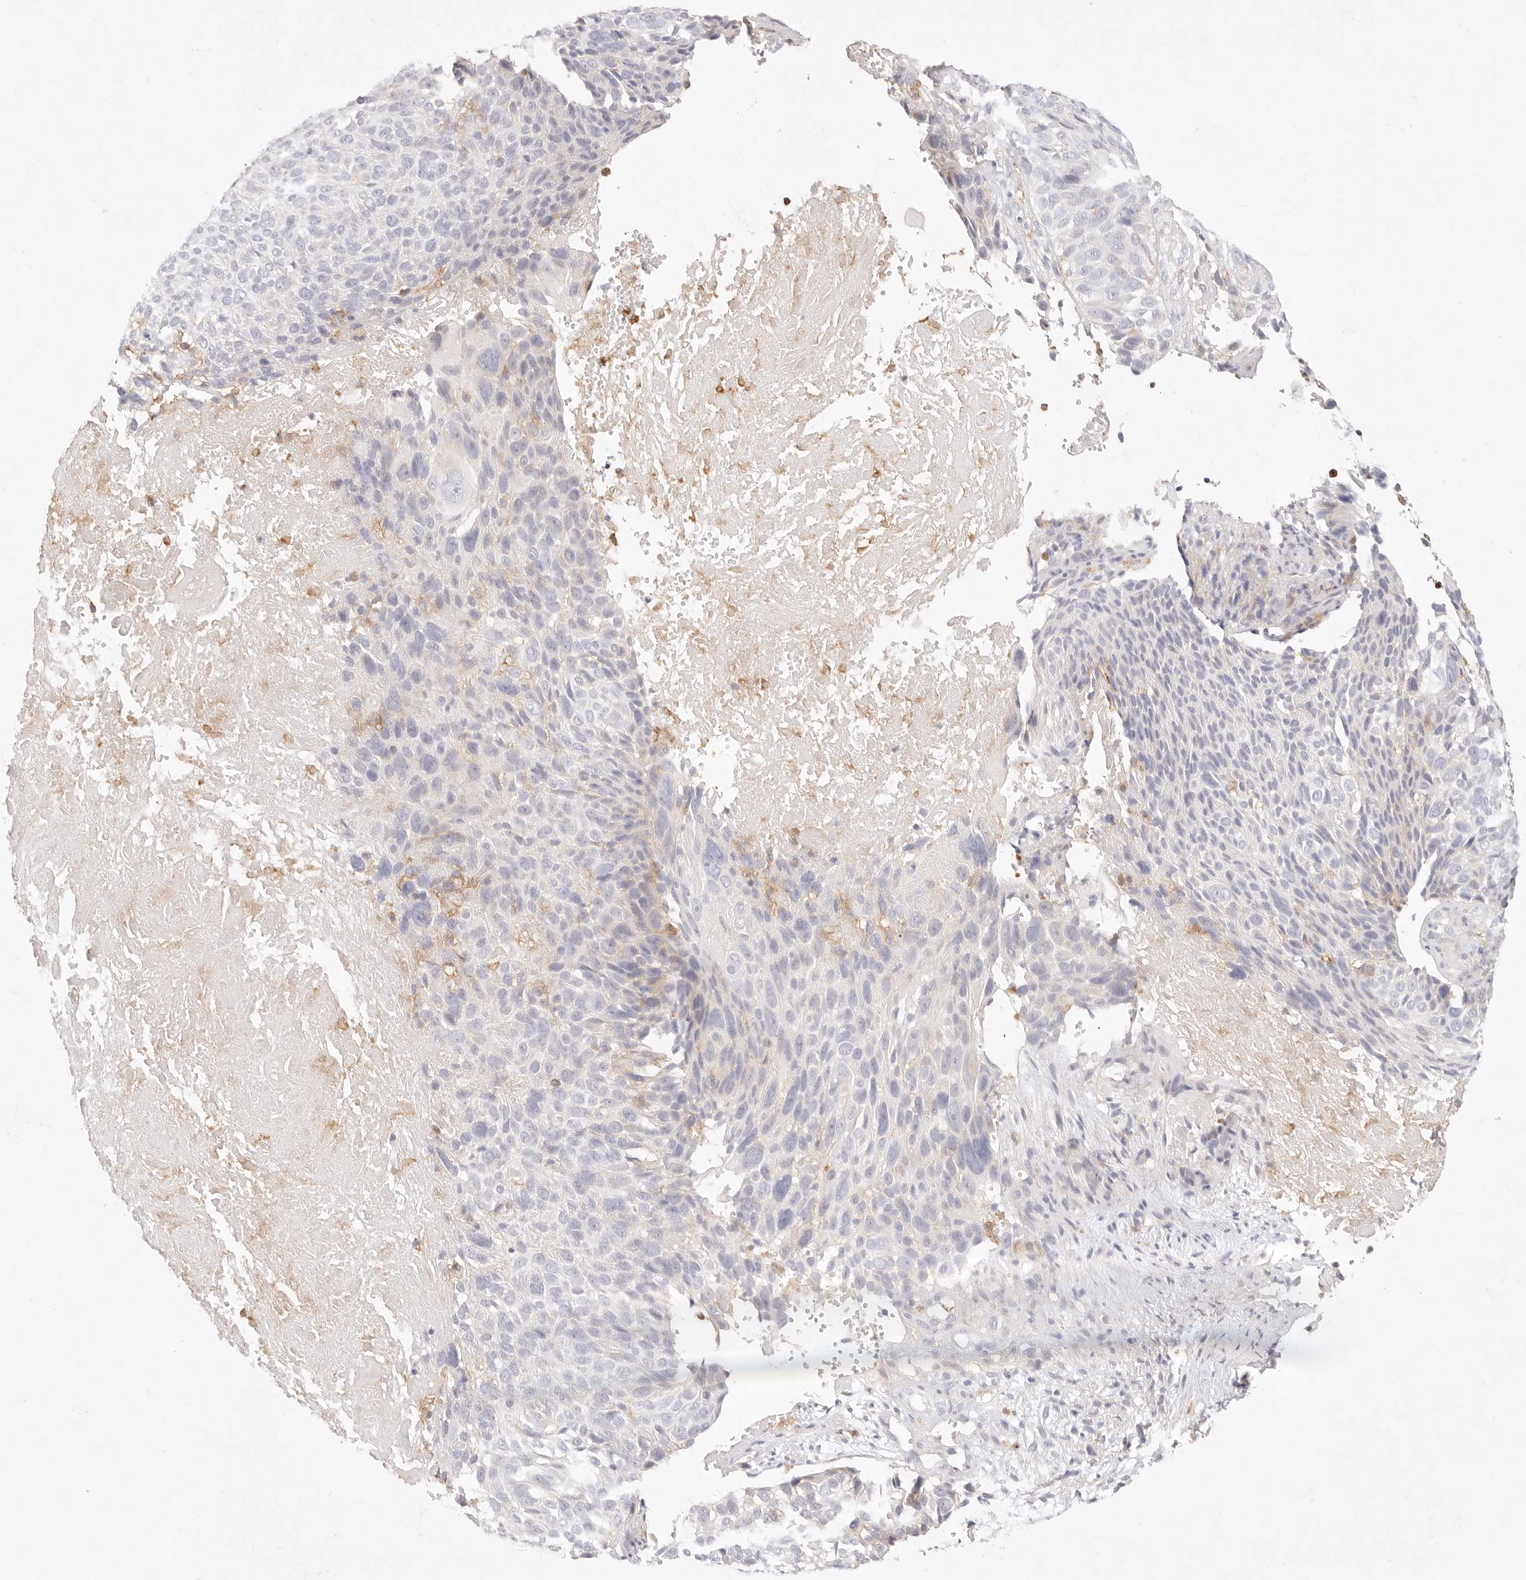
{"staining": {"intensity": "negative", "quantity": "none", "location": "none"}, "tissue": "cervical cancer", "cell_type": "Tumor cells", "image_type": "cancer", "snomed": [{"axis": "morphology", "description": "Squamous cell carcinoma, NOS"}, {"axis": "topography", "description": "Cervix"}], "caption": "Micrograph shows no protein expression in tumor cells of cervical cancer (squamous cell carcinoma) tissue.", "gene": "GPR84", "patient": {"sex": "female", "age": 74}}